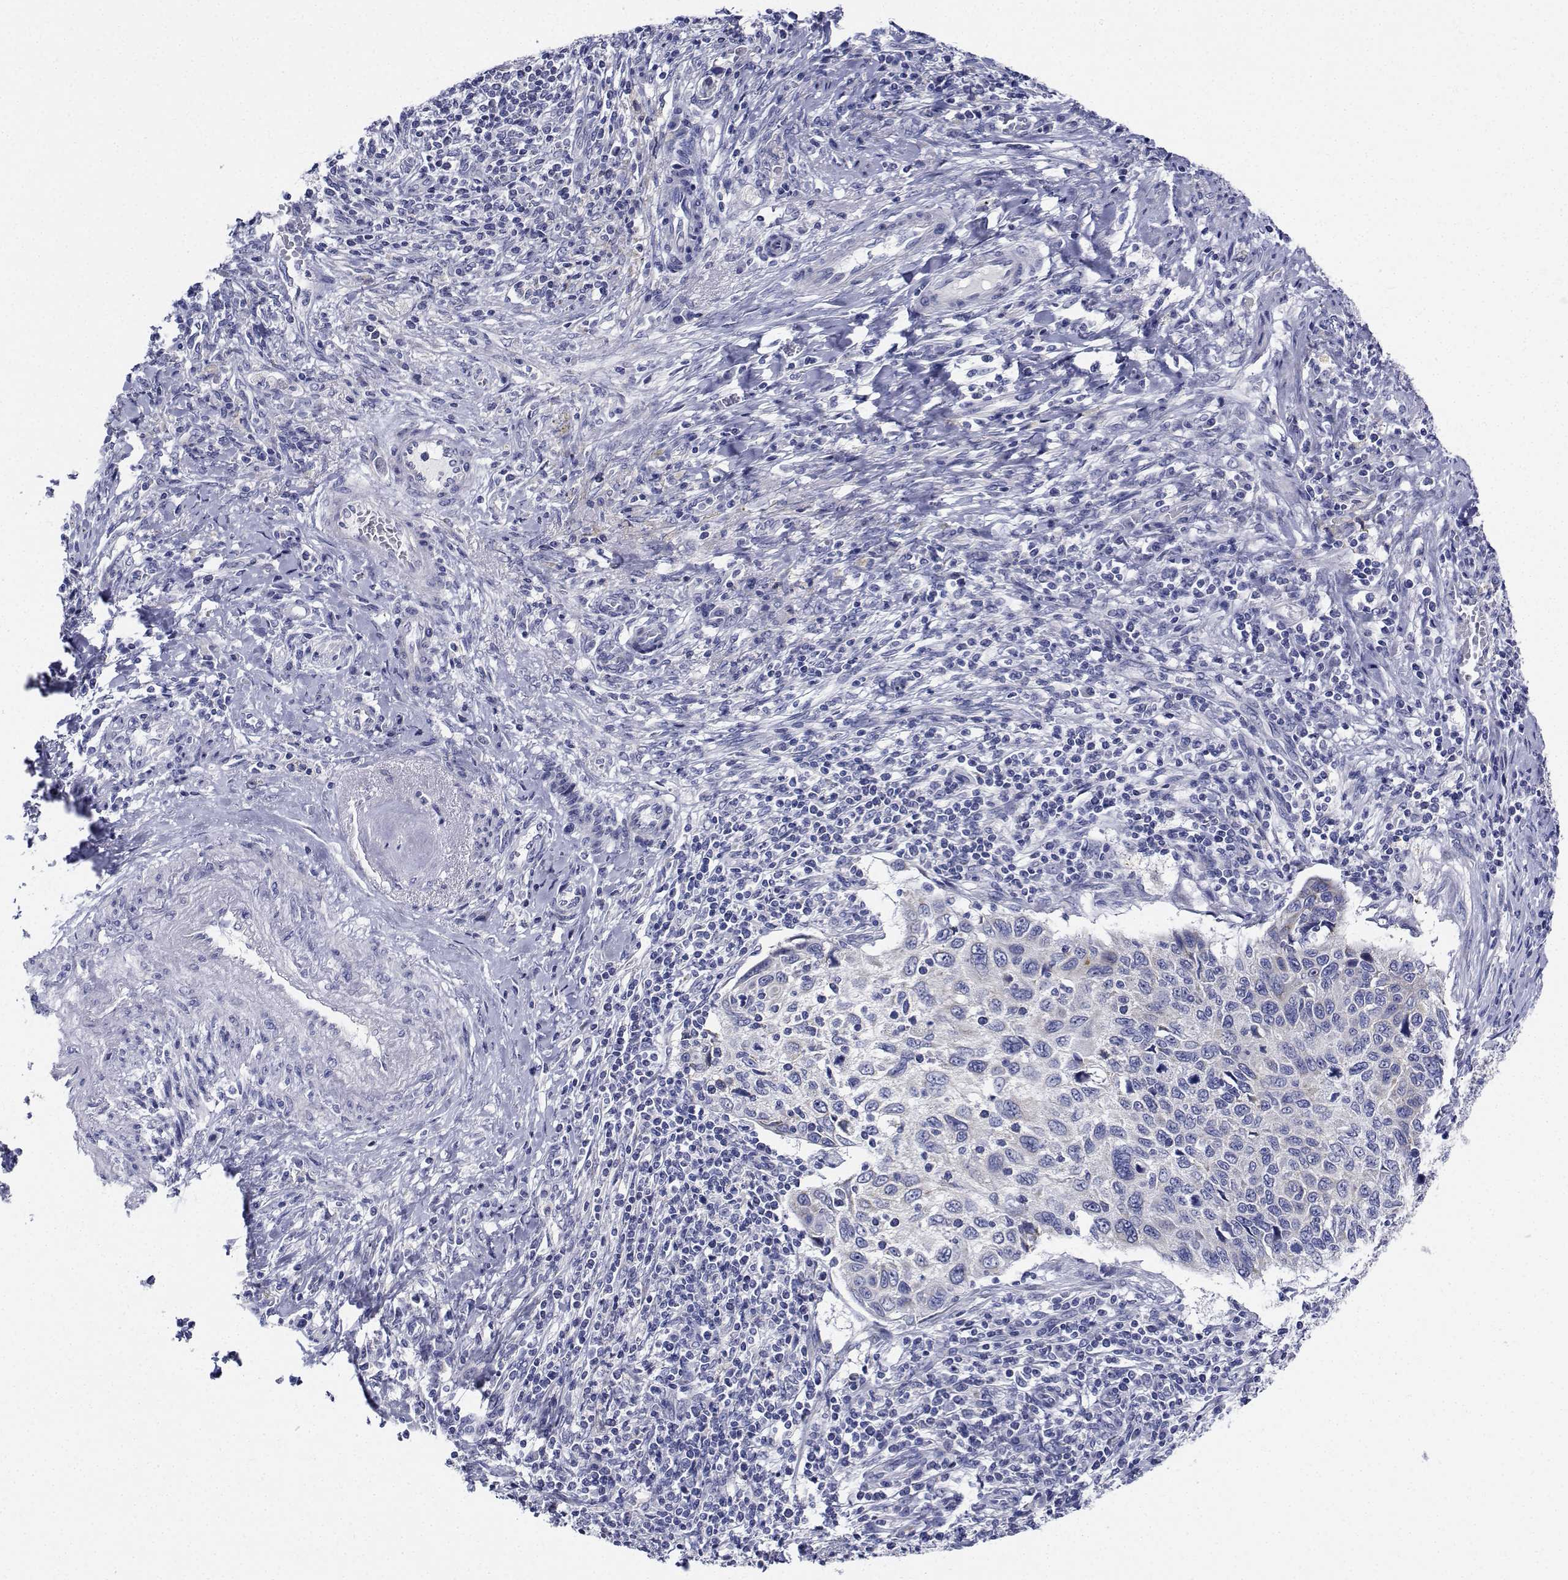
{"staining": {"intensity": "negative", "quantity": "none", "location": "none"}, "tissue": "cervical cancer", "cell_type": "Tumor cells", "image_type": "cancer", "snomed": [{"axis": "morphology", "description": "Squamous cell carcinoma, NOS"}, {"axis": "topography", "description": "Cervix"}], "caption": "Immunohistochemistry (IHC) of cervical squamous cell carcinoma exhibits no expression in tumor cells.", "gene": "CDHR3", "patient": {"sex": "female", "age": 70}}